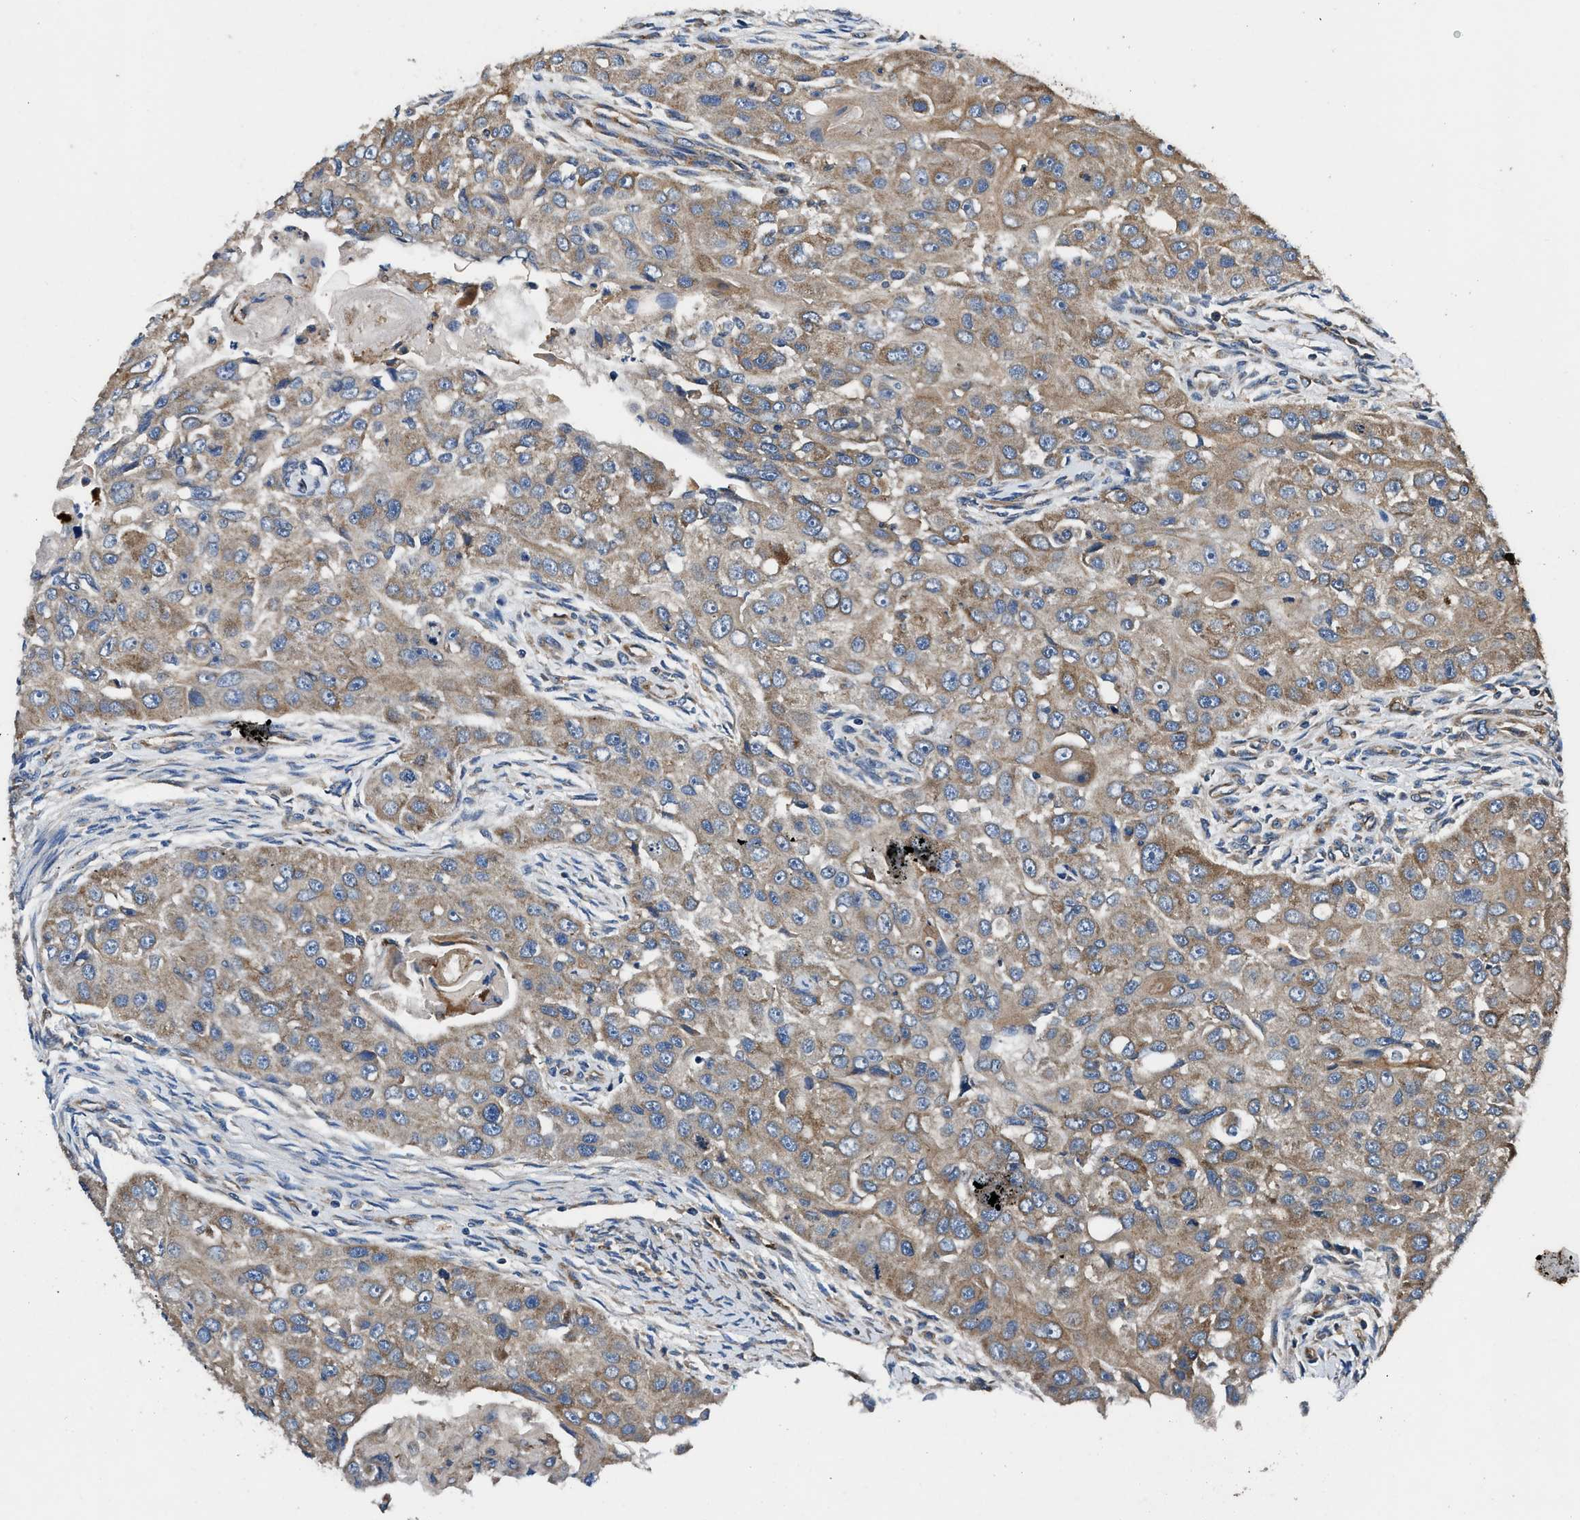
{"staining": {"intensity": "moderate", "quantity": ">75%", "location": "cytoplasmic/membranous"}, "tissue": "head and neck cancer", "cell_type": "Tumor cells", "image_type": "cancer", "snomed": [{"axis": "morphology", "description": "Normal tissue, NOS"}, {"axis": "morphology", "description": "Squamous cell carcinoma, NOS"}, {"axis": "topography", "description": "Skeletal muscle"}, {"axis": "topography", "description": "Head-Neck"}], "caption": "Human head and neck squamous cell carcinoma stained with a brown dye demonstrates moderate cytoplasmic/membranous positive expression in approximately >75% of tumor cells.", "gene": "DHRS7B", "patient": {"sex": "male", "age": 51}}